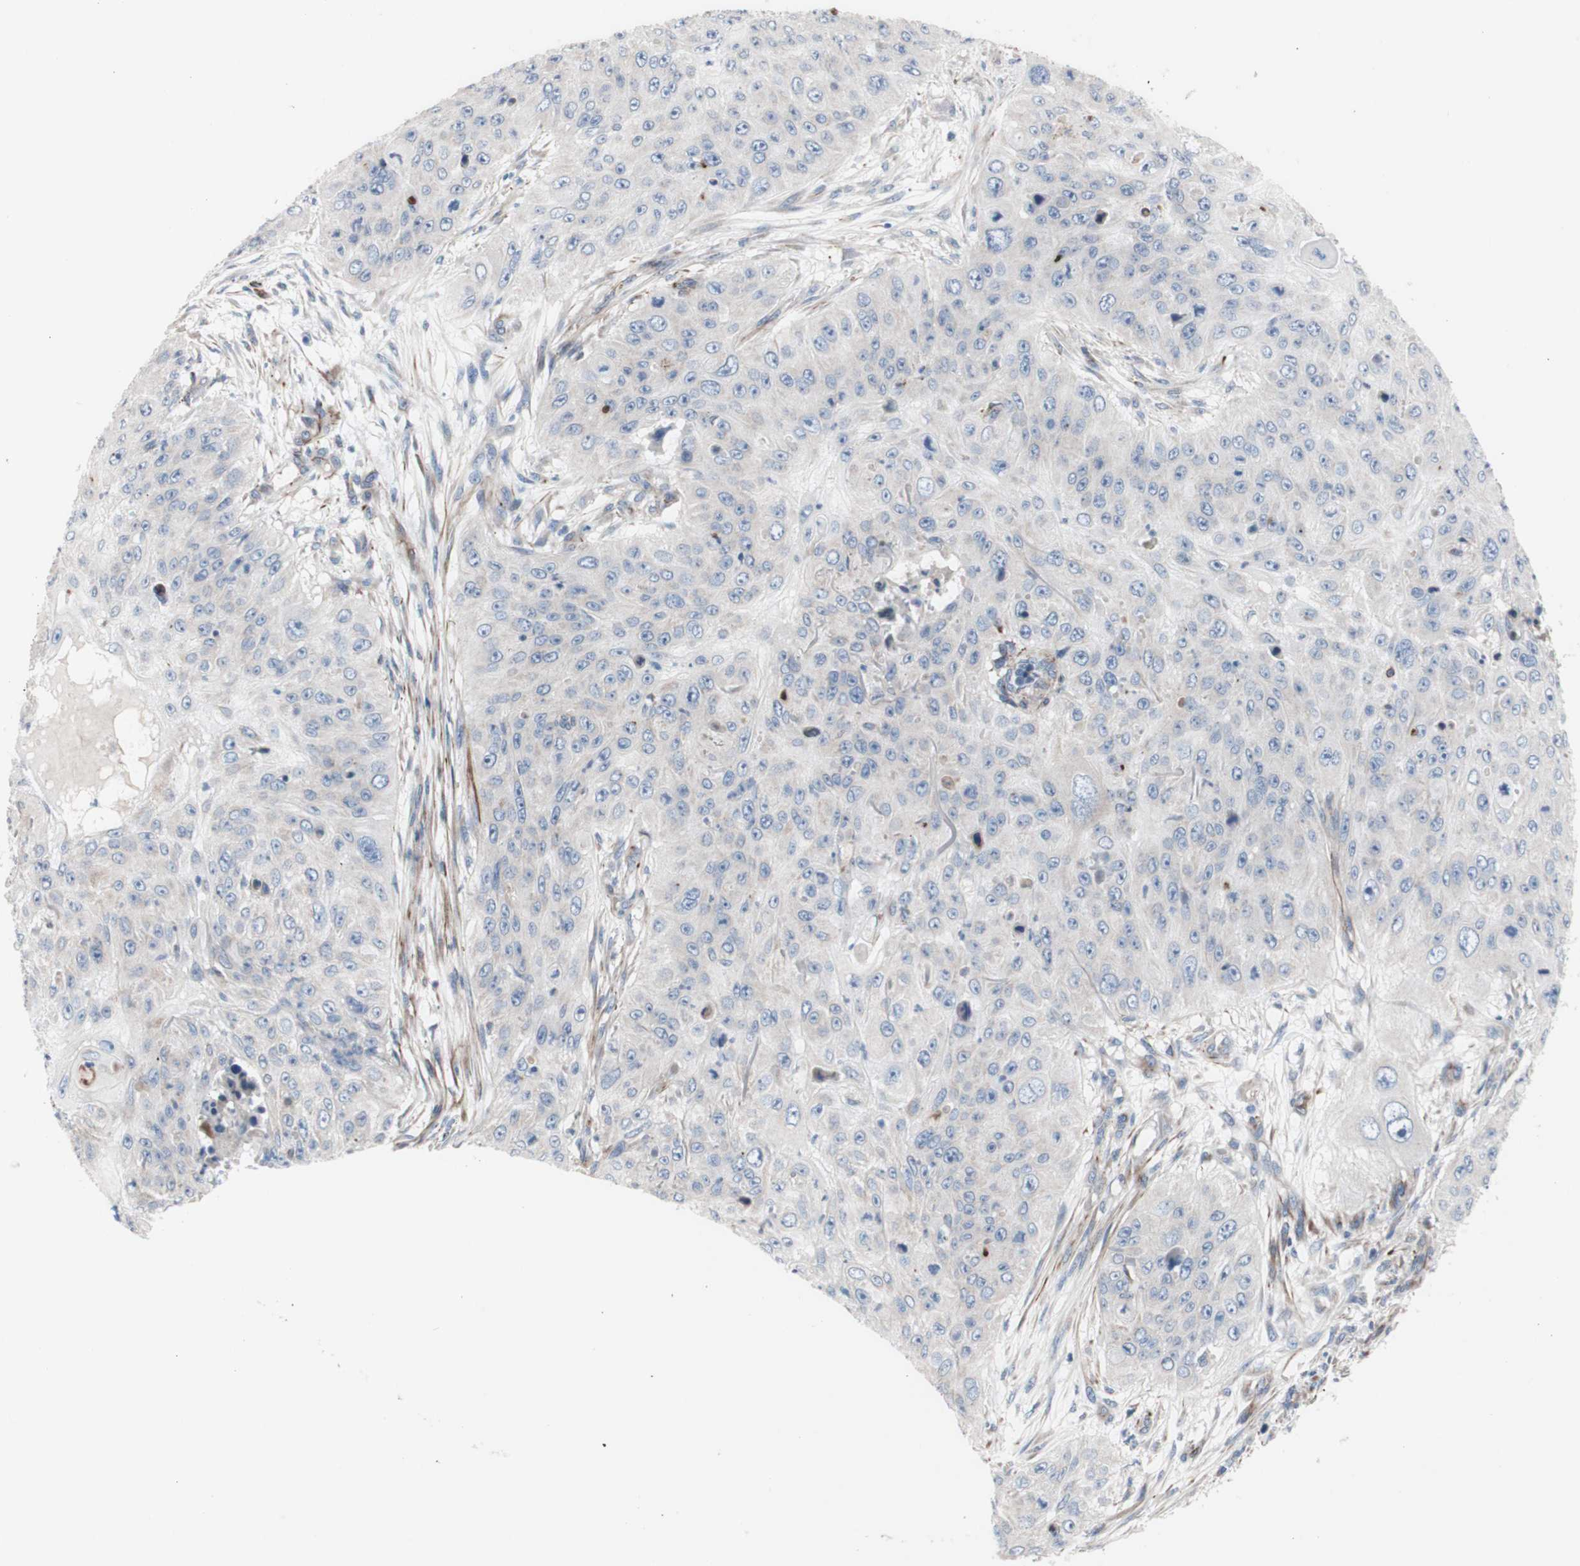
{"staining": {"intensity": "negative", "quantity": "none", "location": "none"}, "tissue": "skin cancer", "cell_type": "Tumor cells", "image_type": "cancer", "snomed": [{"axis": "morphology", "description": "Squamous cell carcinoma, NOS"}, {"axis": "topography", "description": "Skin"}], "caption": "The image reveals no staining of tumor cells in skin cancer.", "gene": "AGPAT5", "patient": {"sex": "female", "age": 80}}